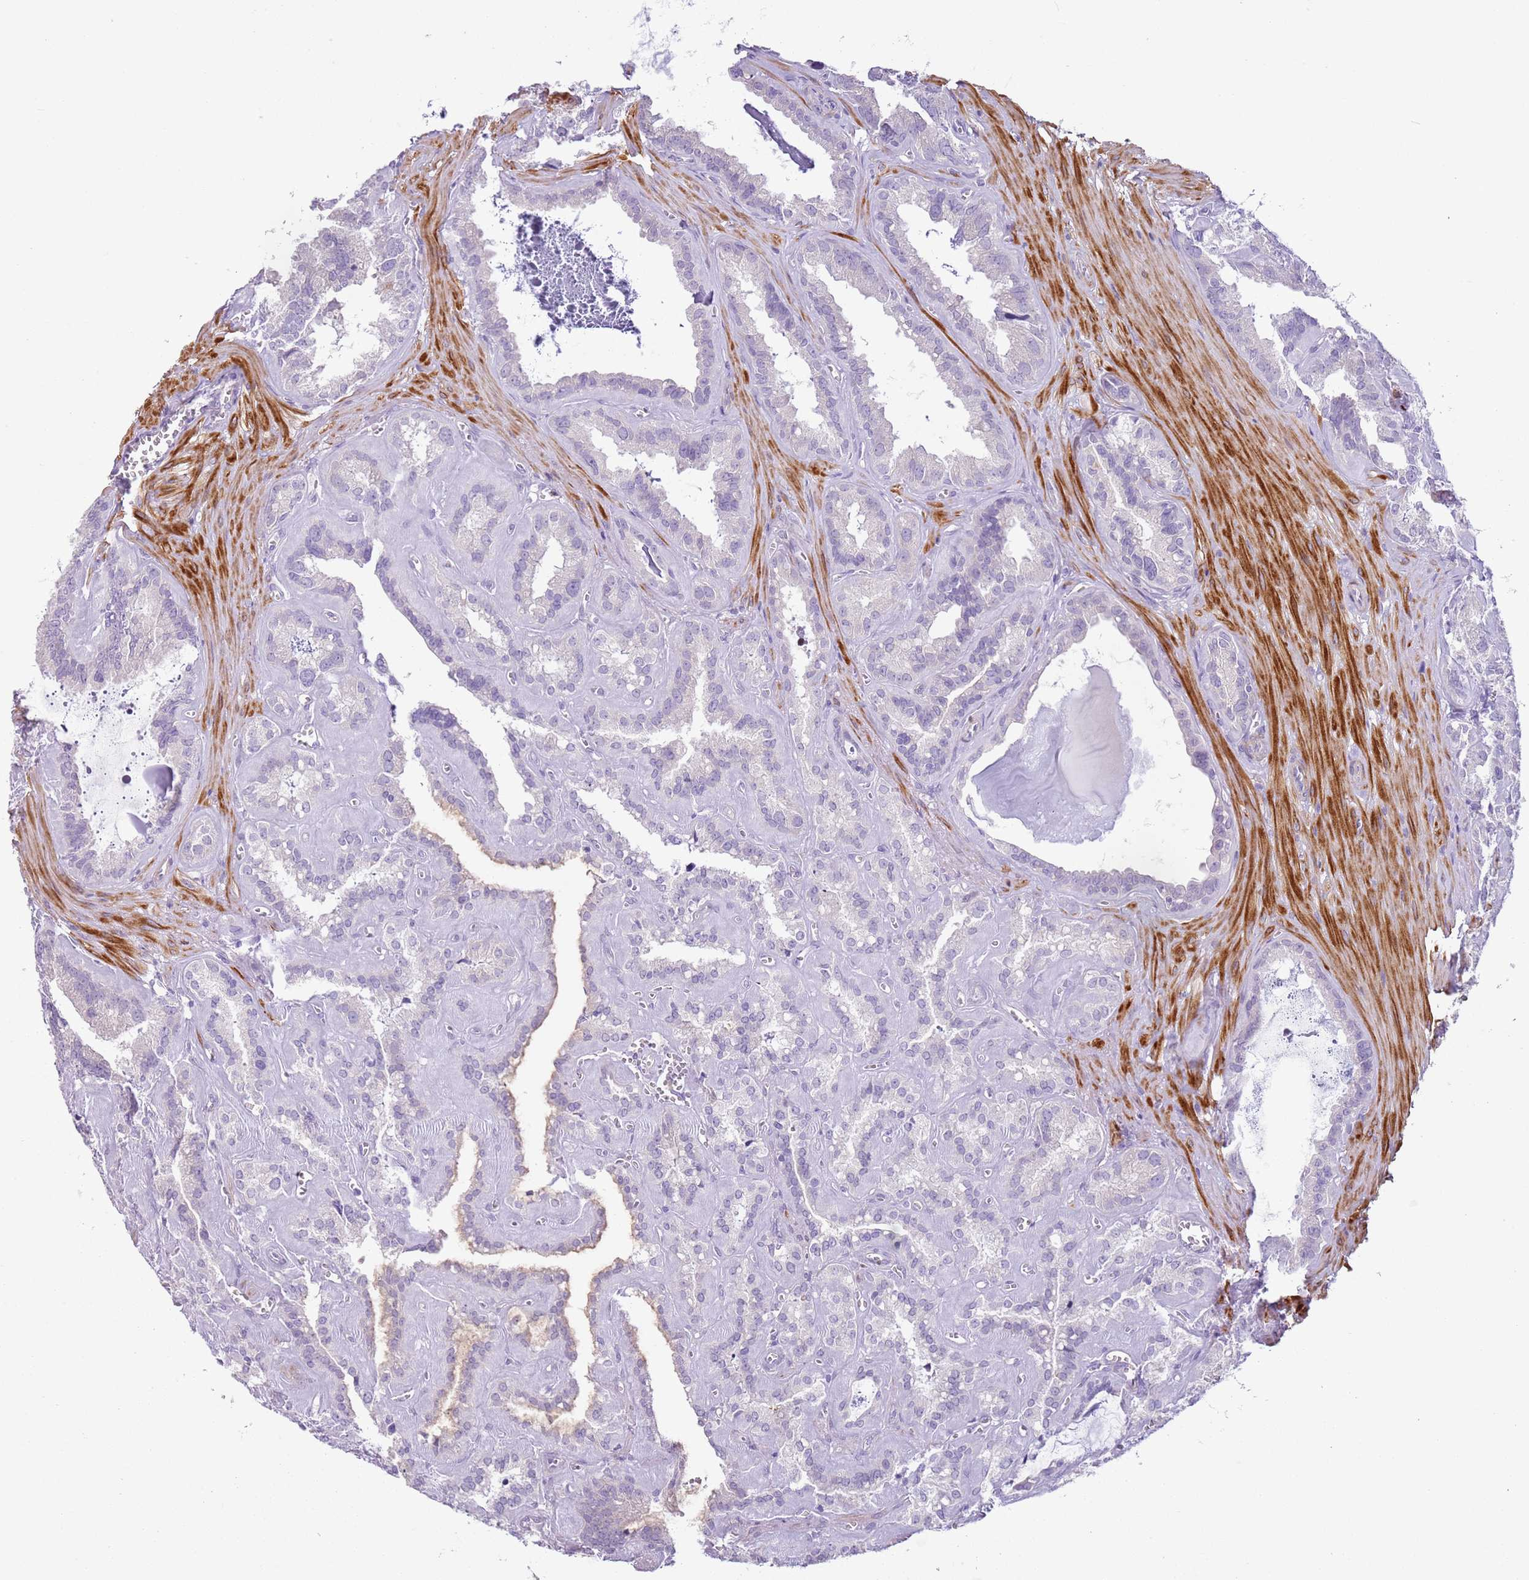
{"staining": {"intensity": "negative", "quantity": "none", "location": "none"}, "tissue": "seminal vesicle", "cell_type": "Glandular cells", "image_type": "normal", "snomed": [{"axis": "morphology", "description": "Normal tissue, NOS"}, {"axis": "topography", "description": "Prostate"}, {"axis": "topography", "description": "Seminal veicle"}], "caption": "IHC of normal seminal vesicle displays no staining in glandular cells.", "gene": "ZNF239", "patient": {"sex": "male", "age": 59}}